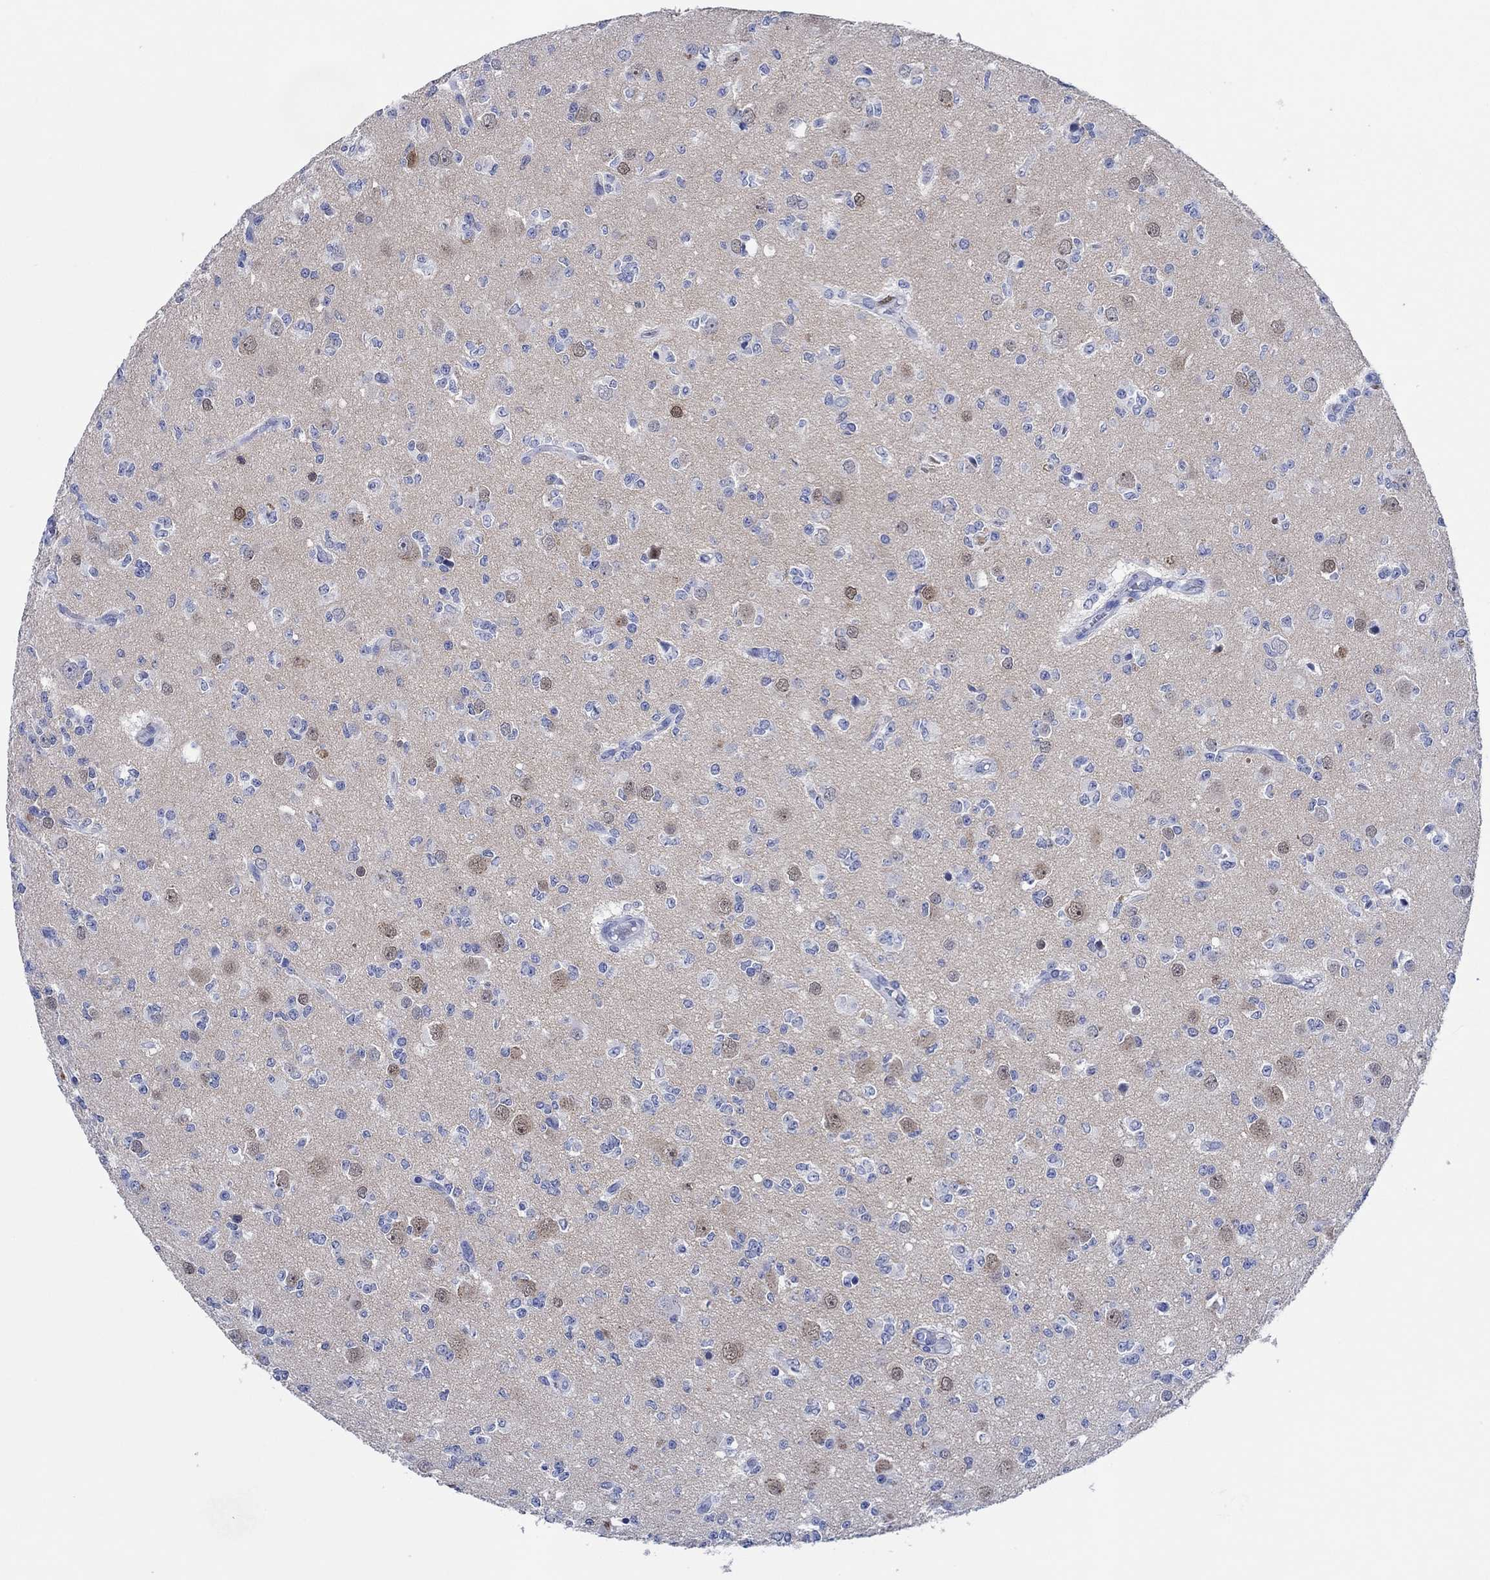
{"staining": {"intensity": "negative", "quantity": "none", "location": "none"}, "tissue": "glioma", "cell_type": "Tumor cells", "image_type": "cancer", "snomed": [{"axis": "morphology", "description": "Glioma, malignant, Low grade"}, {"axis": "topography", "description": "Brain"}], "caption": "Immunohistochemical staining of glioma reveals no significant staining in tumor cells.", "gene": "CPNE6", "patient": {"sex": "female", "age": 45}}